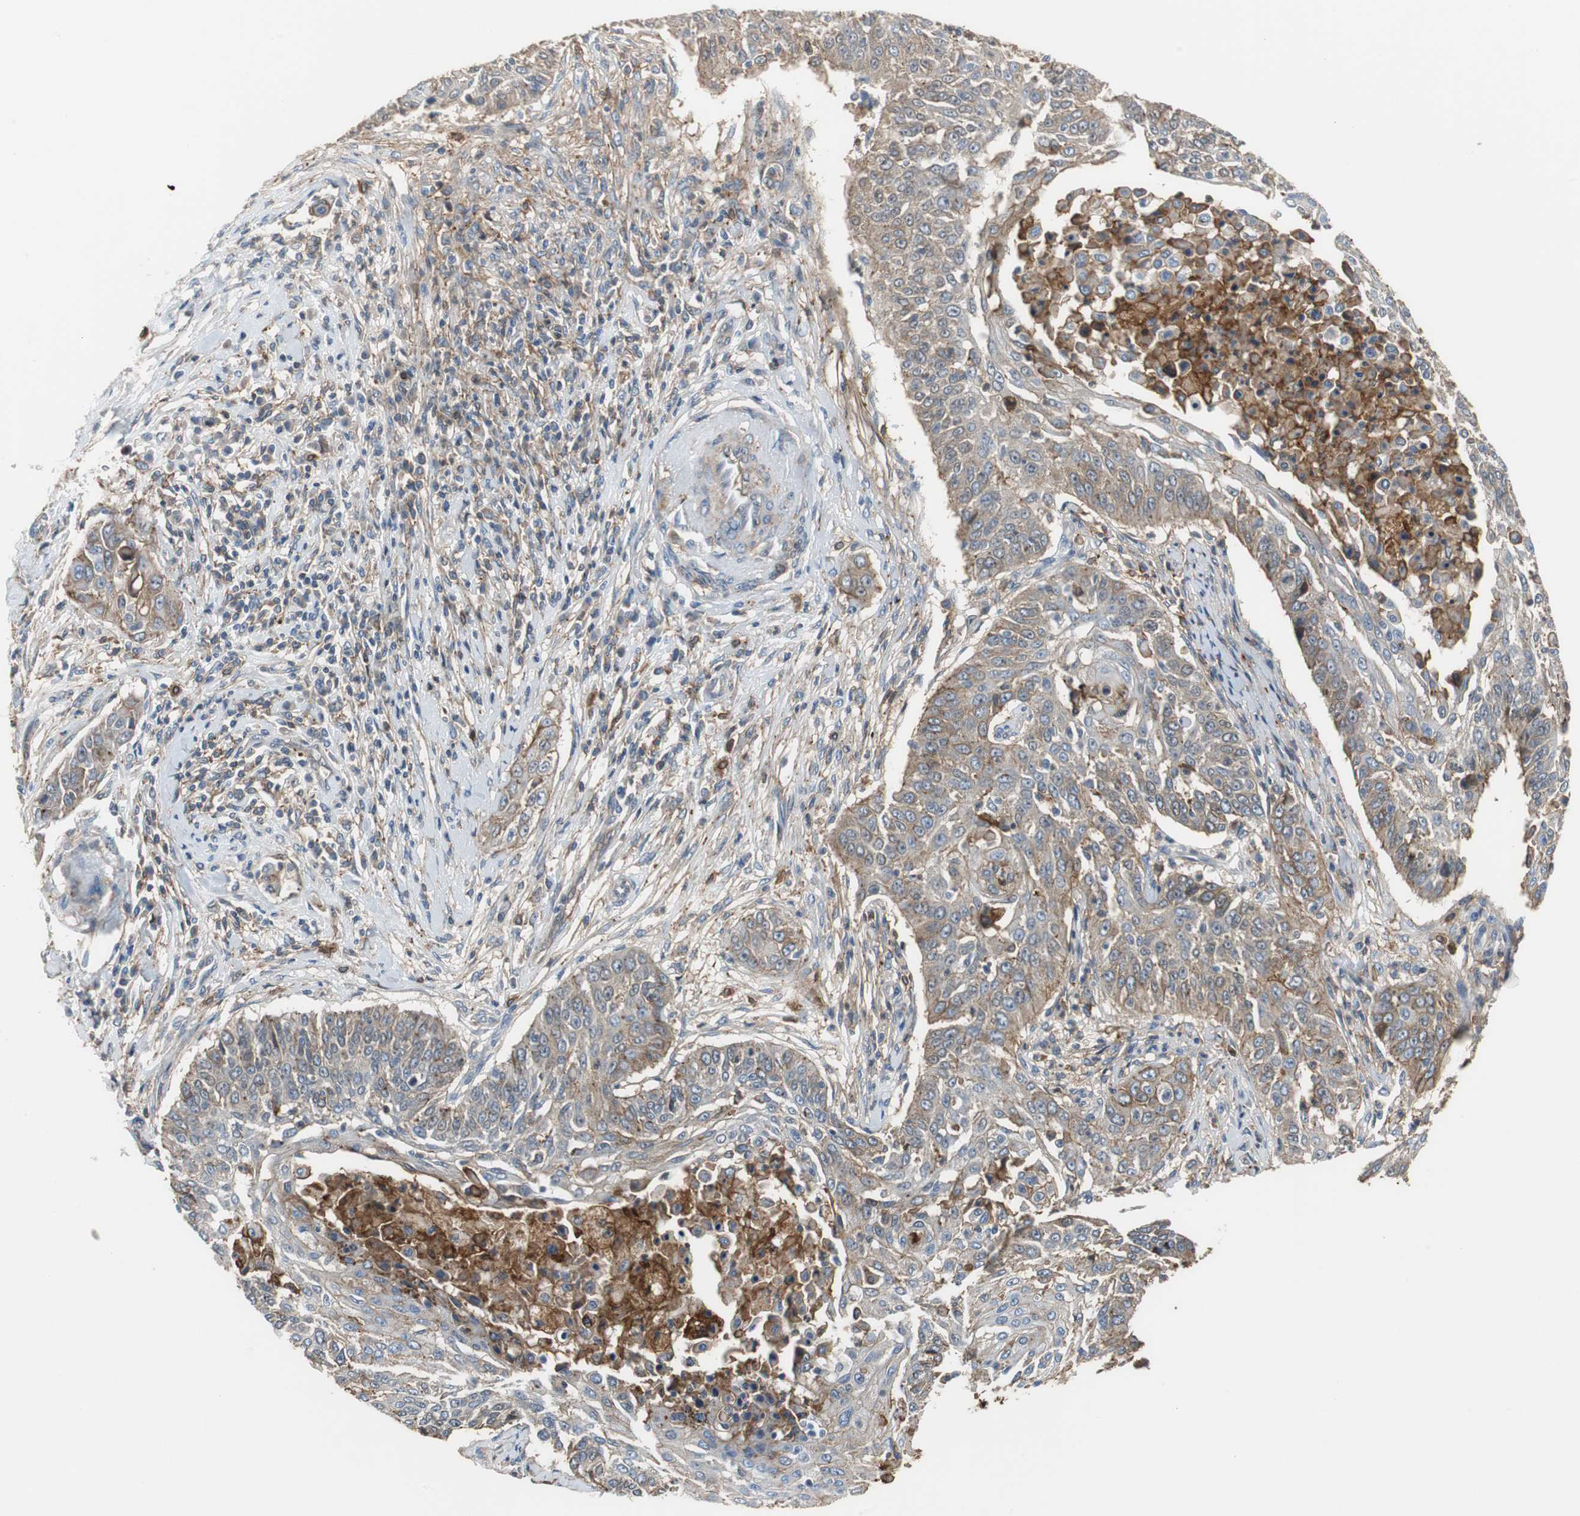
{"staining": {"intensity": "moderate", "quantity": ">75%", "location": "cytoplasmic/membranous"}, "tissue": "cervical cancer", "cell_type": "Tumor cells", "image_type": "cancer", "snomed": [{"axis": "morphology", "description": "Squamous cell carcinoma, NOS"}, {"axis": "topography", "description": "Cervix"}], "caption": "Immunohistochemical staining of squamous cell carcinoma (cervical) displays medium levels of moderate cytoplasmic/membranous protein staining in about >75% of tumor cells. (brown staining indicates protein expression, while blue staining denotes nuclei).", "gene": "ANXA4", "patient": {"sex": "female", "age": 33}}